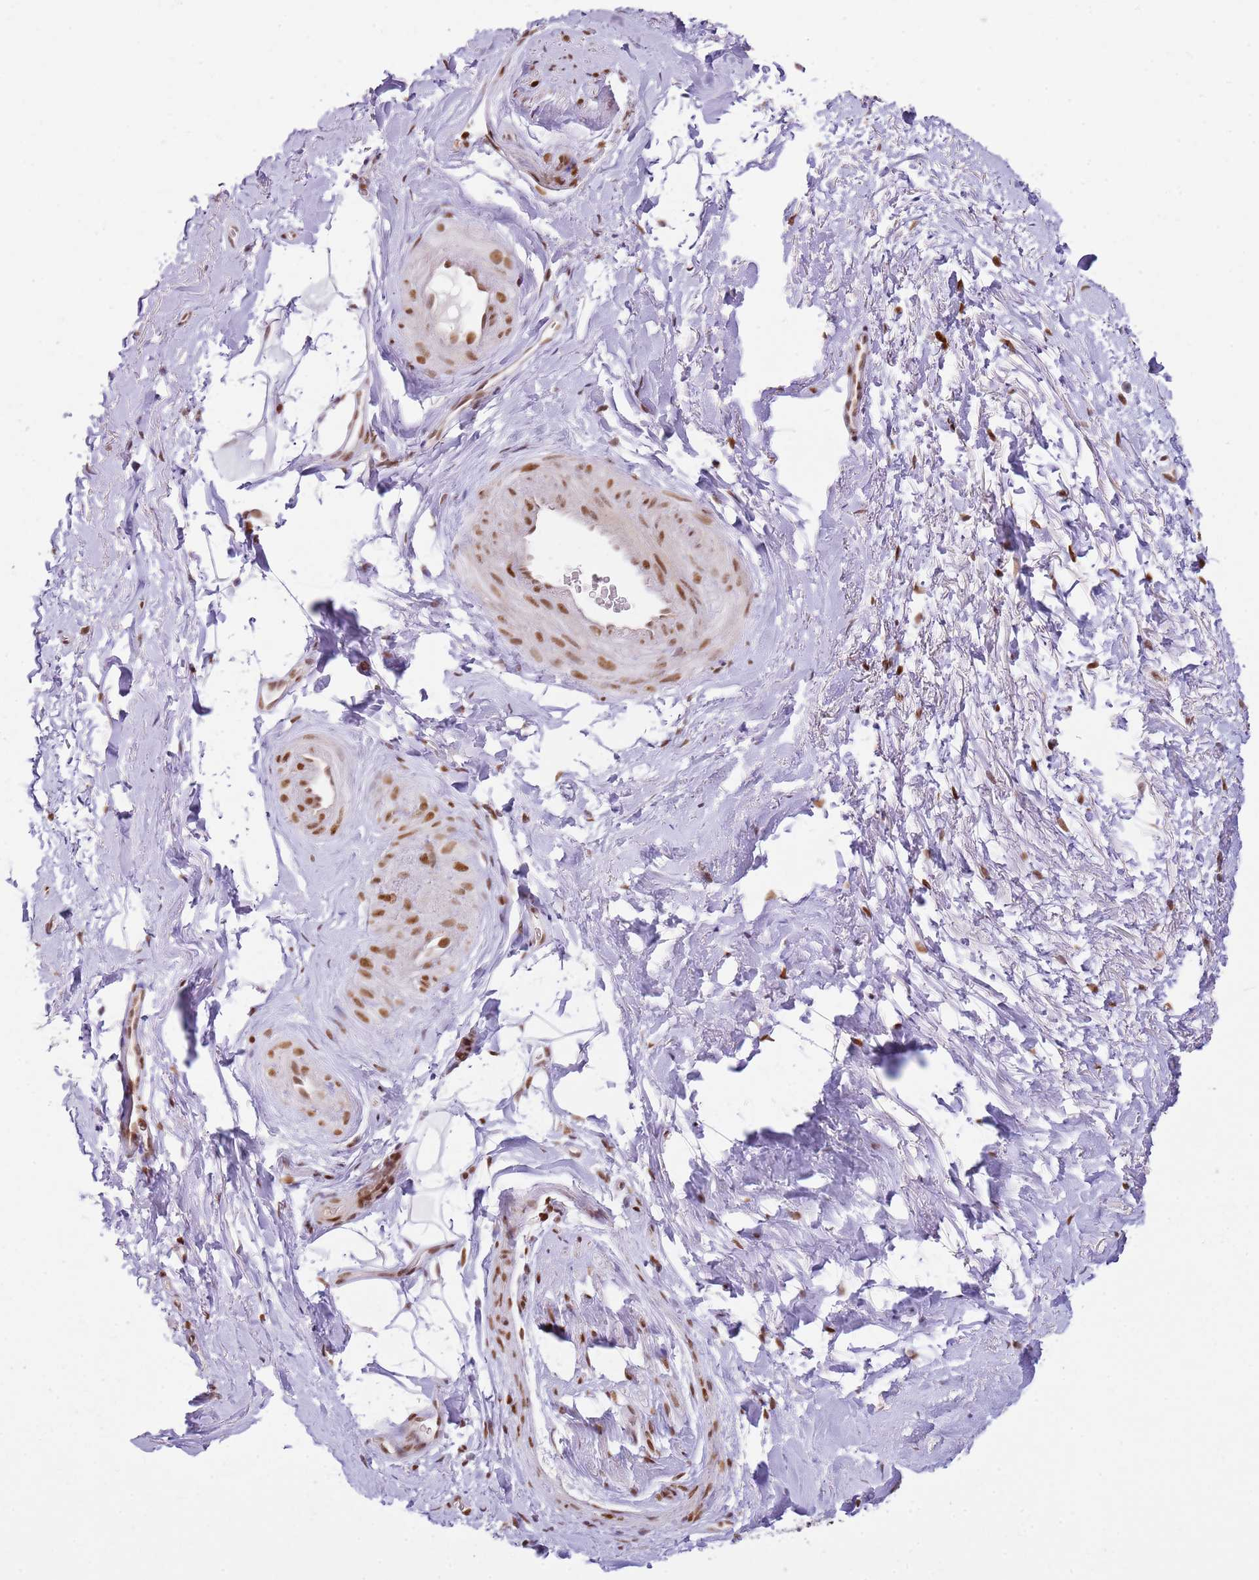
{"staining": {"intensity": "moderate", "quantity": ">75%", "location": "nuclear"}, "tissue": "smooth muscle", "cell_type": "Smooth muscle cells", "image_type": "normal", "snomed": [{"axis": "morphology", "description": "Normal tissue, NOS"}, {"axis": "topography", "description": "Smooth muscle"}, {"axis": "topography", "description": "Peripheral nerve tissue"}], "caption": "Immunohistochemical staining of benign human smooth muscle displays moderate nuclear protein positivity in about >75% of smooth muscle cells.", "gene": "PHC2", "patient": {"sex": "male", "age": 69}}